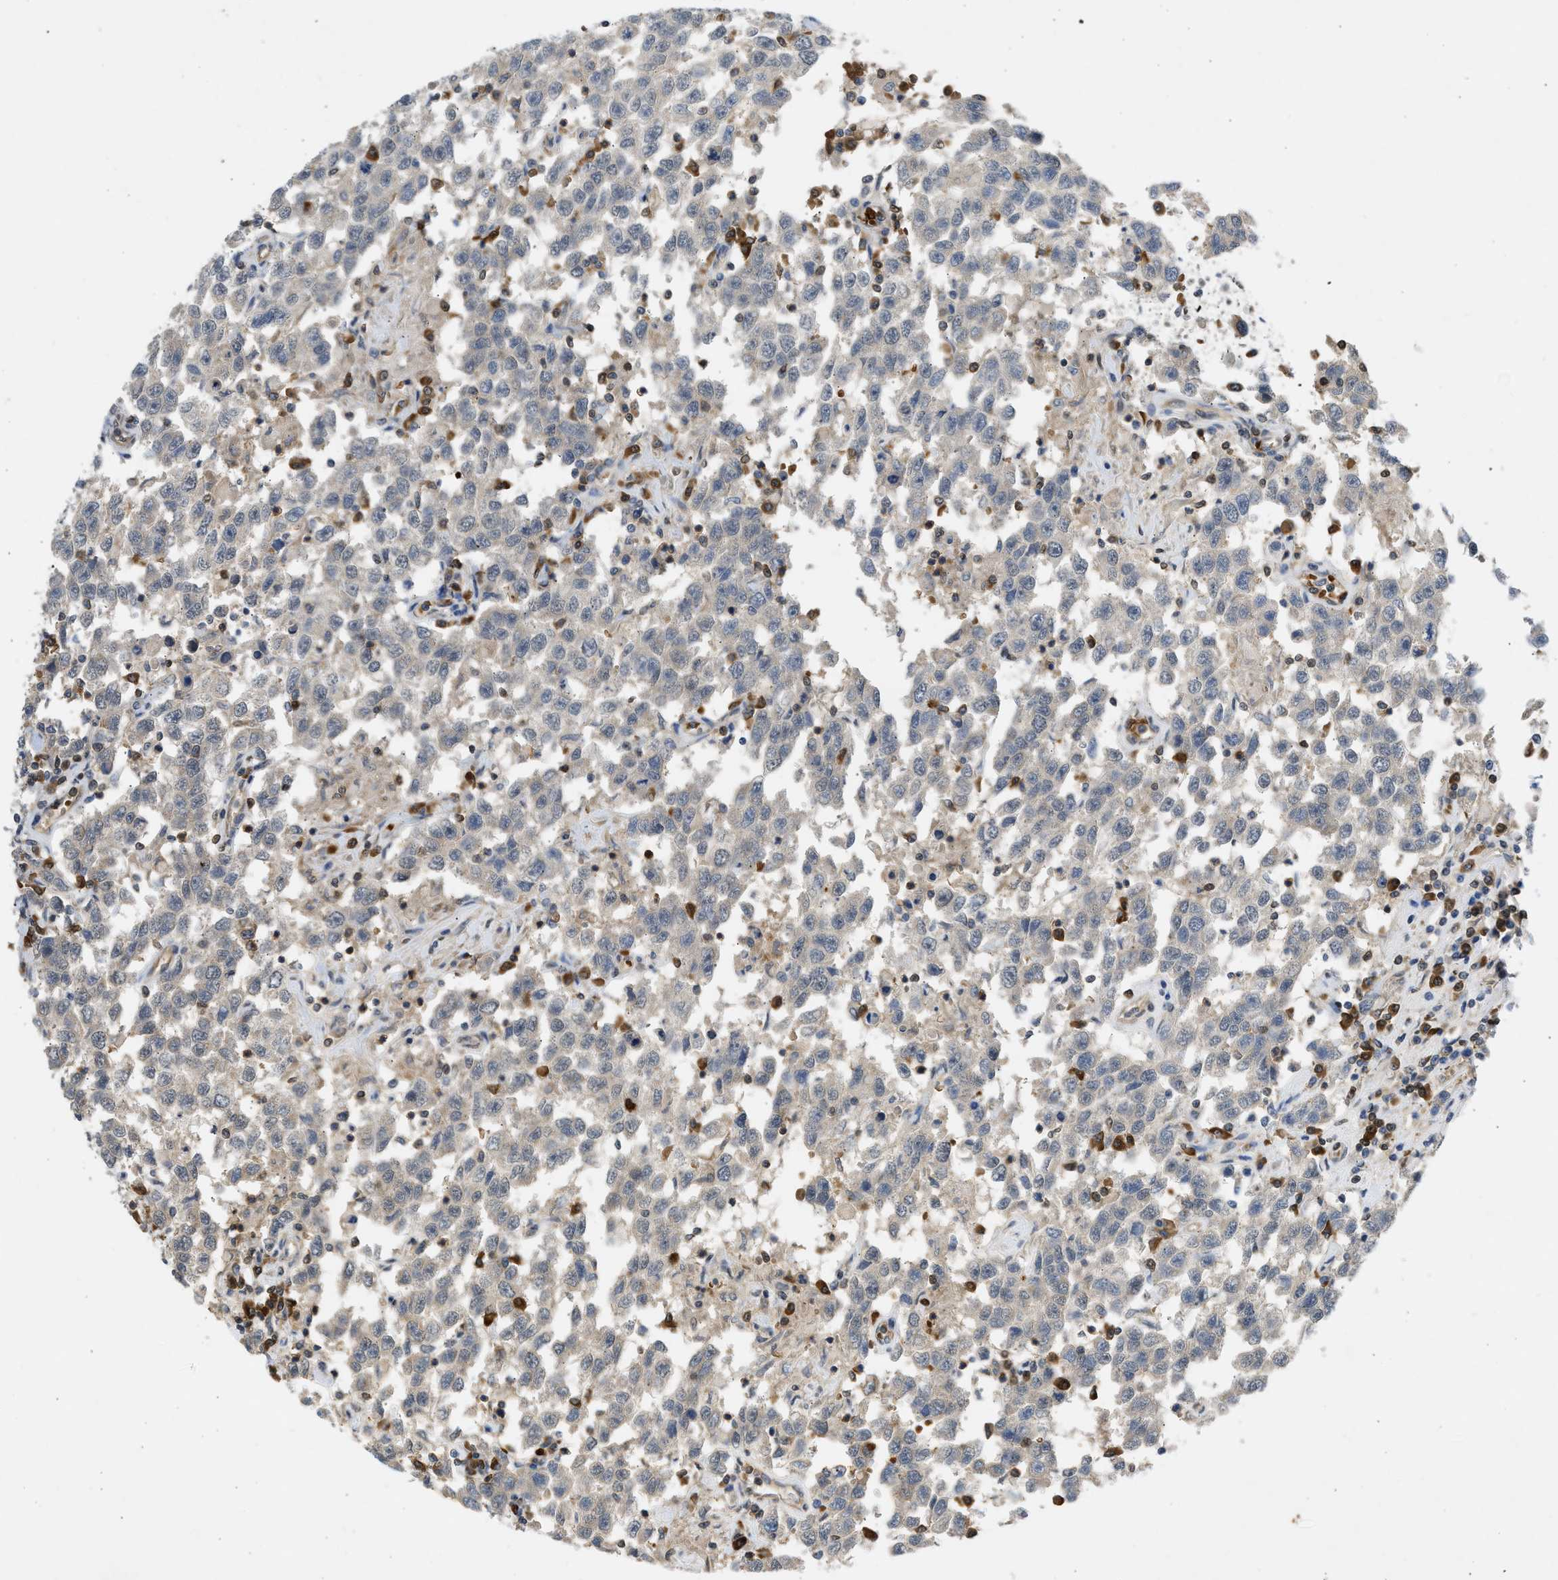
{"staining": {"intensity": "negative", "quantity": "none", "location": "none"}, "tissue": "testis cancer", "cell_type": "Tumor cells", "image_type": "cancer", "snomed": [{"axis": "morphology", "description": "Seminoma, NOS"}, {"axis": "topography", "description": "Testis"}], "caption": "Immunohistochemistry micrograph of neoplastic tissue: seminoma (testis) stained with DAB (3,3'-diaminobenzidine) shows no significant protein staining in tumor cells.", "gene": "MAPK7", "patient": {"sex": "male", "age": 41}}